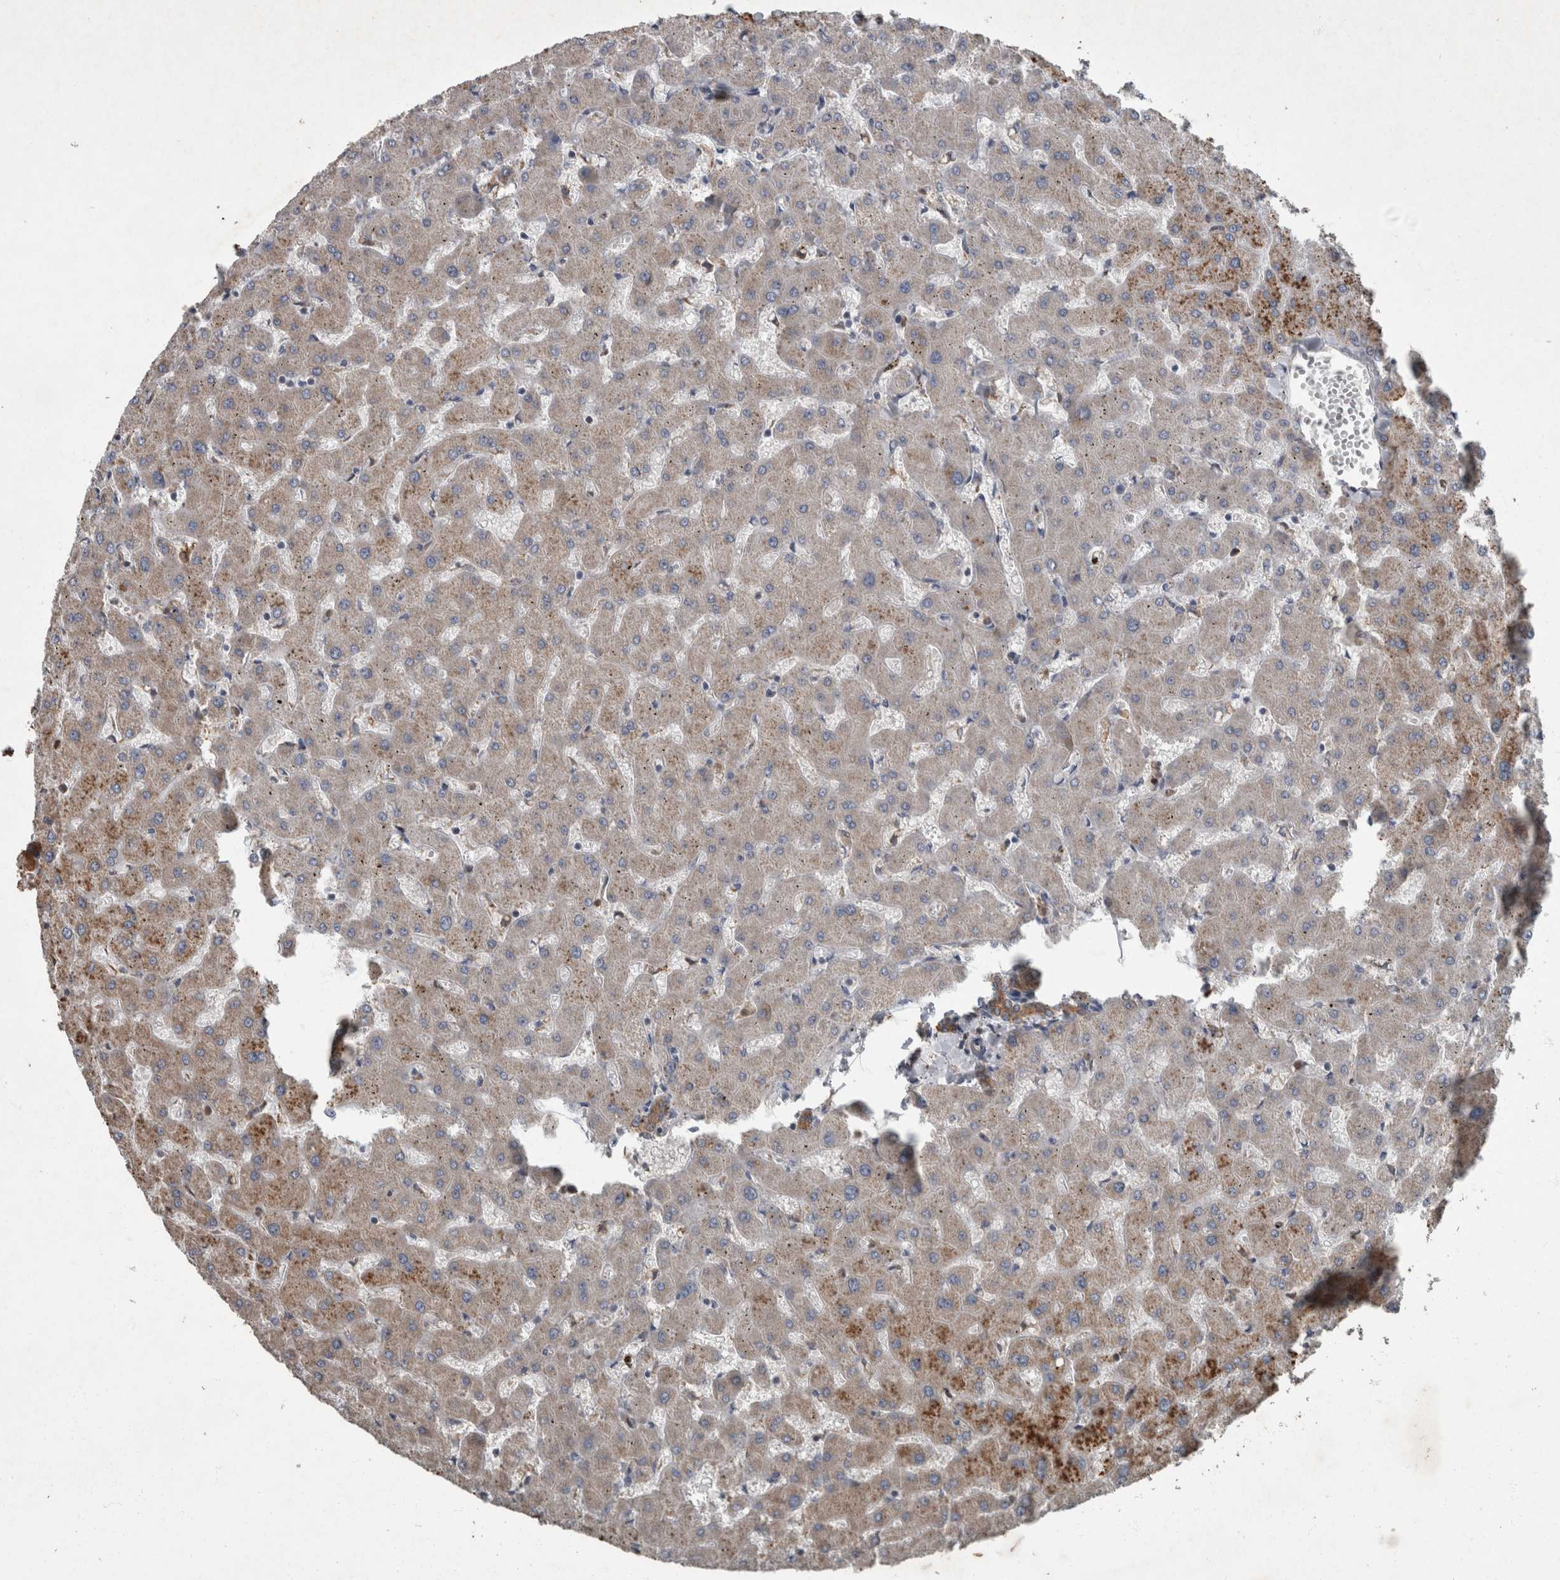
{"staining": {"intensity": "weak", "quantity": "25%-75%", "location": "cytoplasmic/membranous"}, "tissue": "liver", "cell_type": "Cholangiocytes", "image_type": "normal", "snomed": [{"axis": "morphology", "description": "Normal tissue, NOS"}, {"axis": "topography", "description": "Liver"}], "caption": "Unremarkable liver was stained to show a protein in brown. There is low levels of weak cytoplasmic/membranous expression in approximately 25%-75% of cholangiocytes. The protein of interest is shown in brown color, while the nuclei are stained blue.", "gene": "PPP1R3C", "patient": {"sex": "female", "age": 63}}